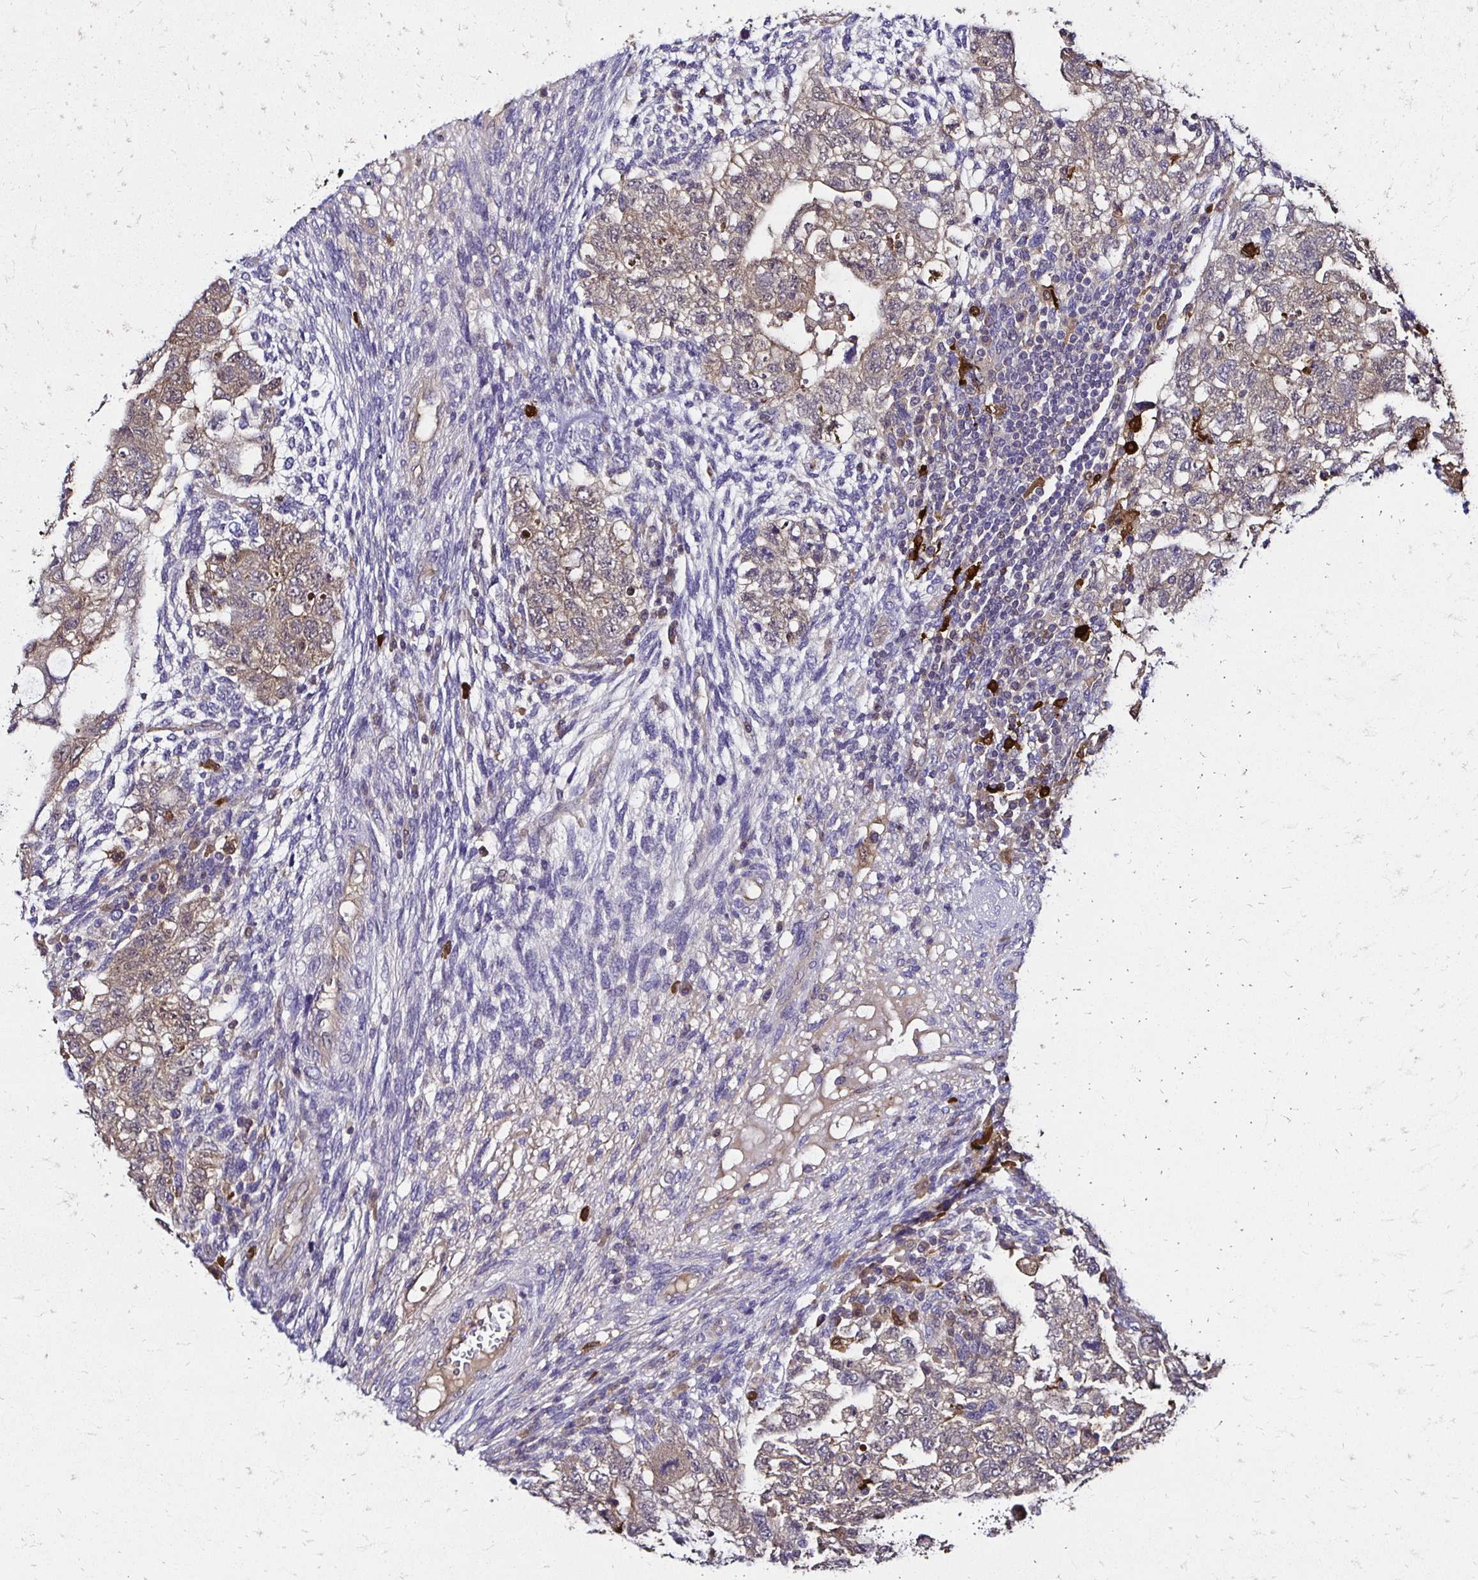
{"staining": {"intensity": "weak", "quantity": "25%-75%", "location": "cytoplasmic/membranous"}, "tissue": "testis cancer", "cell_type": "Tumor cells", "image_type": "cancer", "snomed": [{"axis": "morphology", "description": "Normal tissue, NOS"}, {"axis": "morphology", "description": "Carcinoma, Embryonal, NOS"}, {"axis": "topography", "description": "Testis"}], "caption": "High-power microscopy captured an immunohistochemistry image of testis cancer (embryonal carcinoma), revealing weak cytoplasmic/membranous staining in approximately 25%-75% of tumor cells.", "gene": "TXN", "patient": {"sex": "male", "age": 36}}